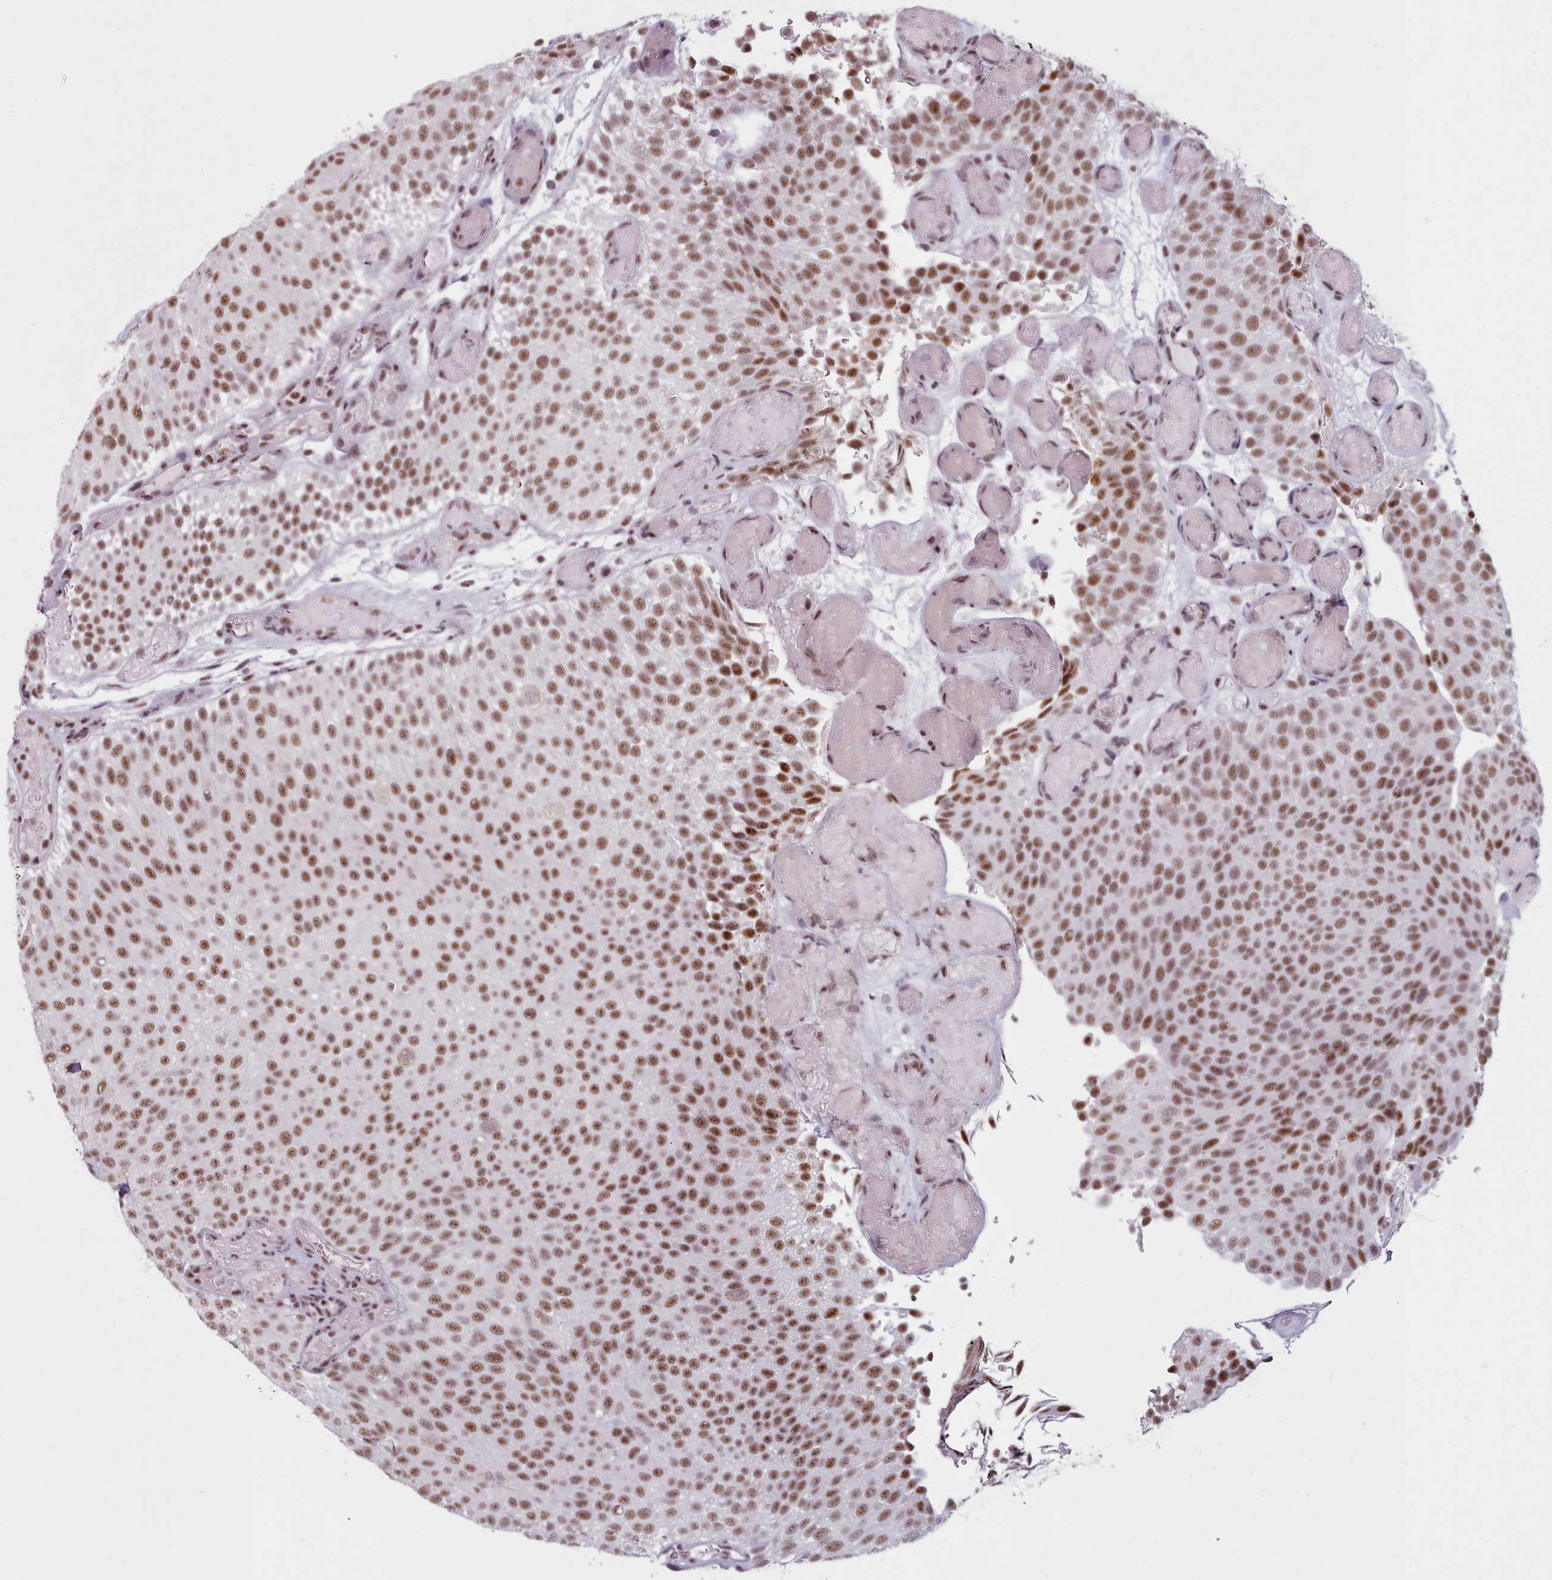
{"staining": {"intensity": "moderate", "quantity": ">75%", "location": "nuclear"}, "tissue": "urothelial cancer", "cell_type": "Tumor cells", "image_type": "cancer", "snomed": [{"axis": "morphology", "description": "Urothelial carcinoma, Low grade"}, {"axis": "topography", "description": "Urinary bladder"}], "caption": "Urothelial cancer stained with IHC displays moderate nuclear staining in about >75% of tumor cells.", "gene": "SRRM1", "patient": {"sex": "male", "age": 78}}